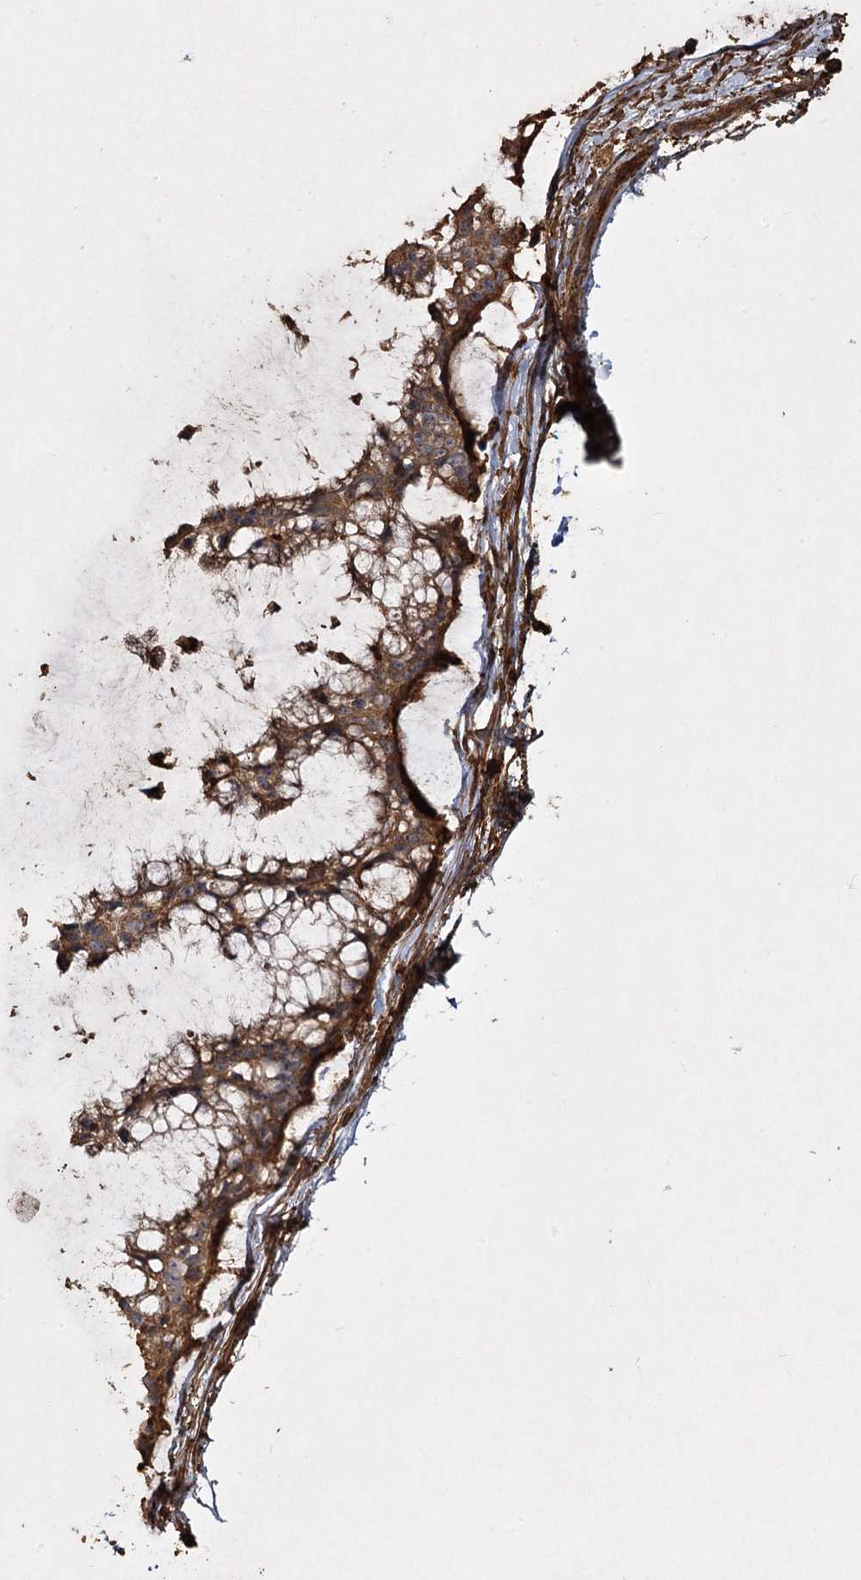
{"staining": {"intensity": "strong", "quantity": ">75%", "location": "cytoplasmic/membranous"}, "tissue": "ovarian cancer", "cell_type": "Tumor cells", "image_type": "cancer", "snomed": [{"axis": "morphology", "description": "Cystadenocarcinoma, mucinous, NOS"}, {"axis": "topography", "description": "Ovary"}], "caption": "Protein expression analysis of human ovarian cancer (mucinous cystadenocarcinoma) reveals strong cytoplasmic/membranous staining in approximately >75% of tumor cells.", "gene": "PIK3C2A", "patient": {"sex": "female", "age": 39}}